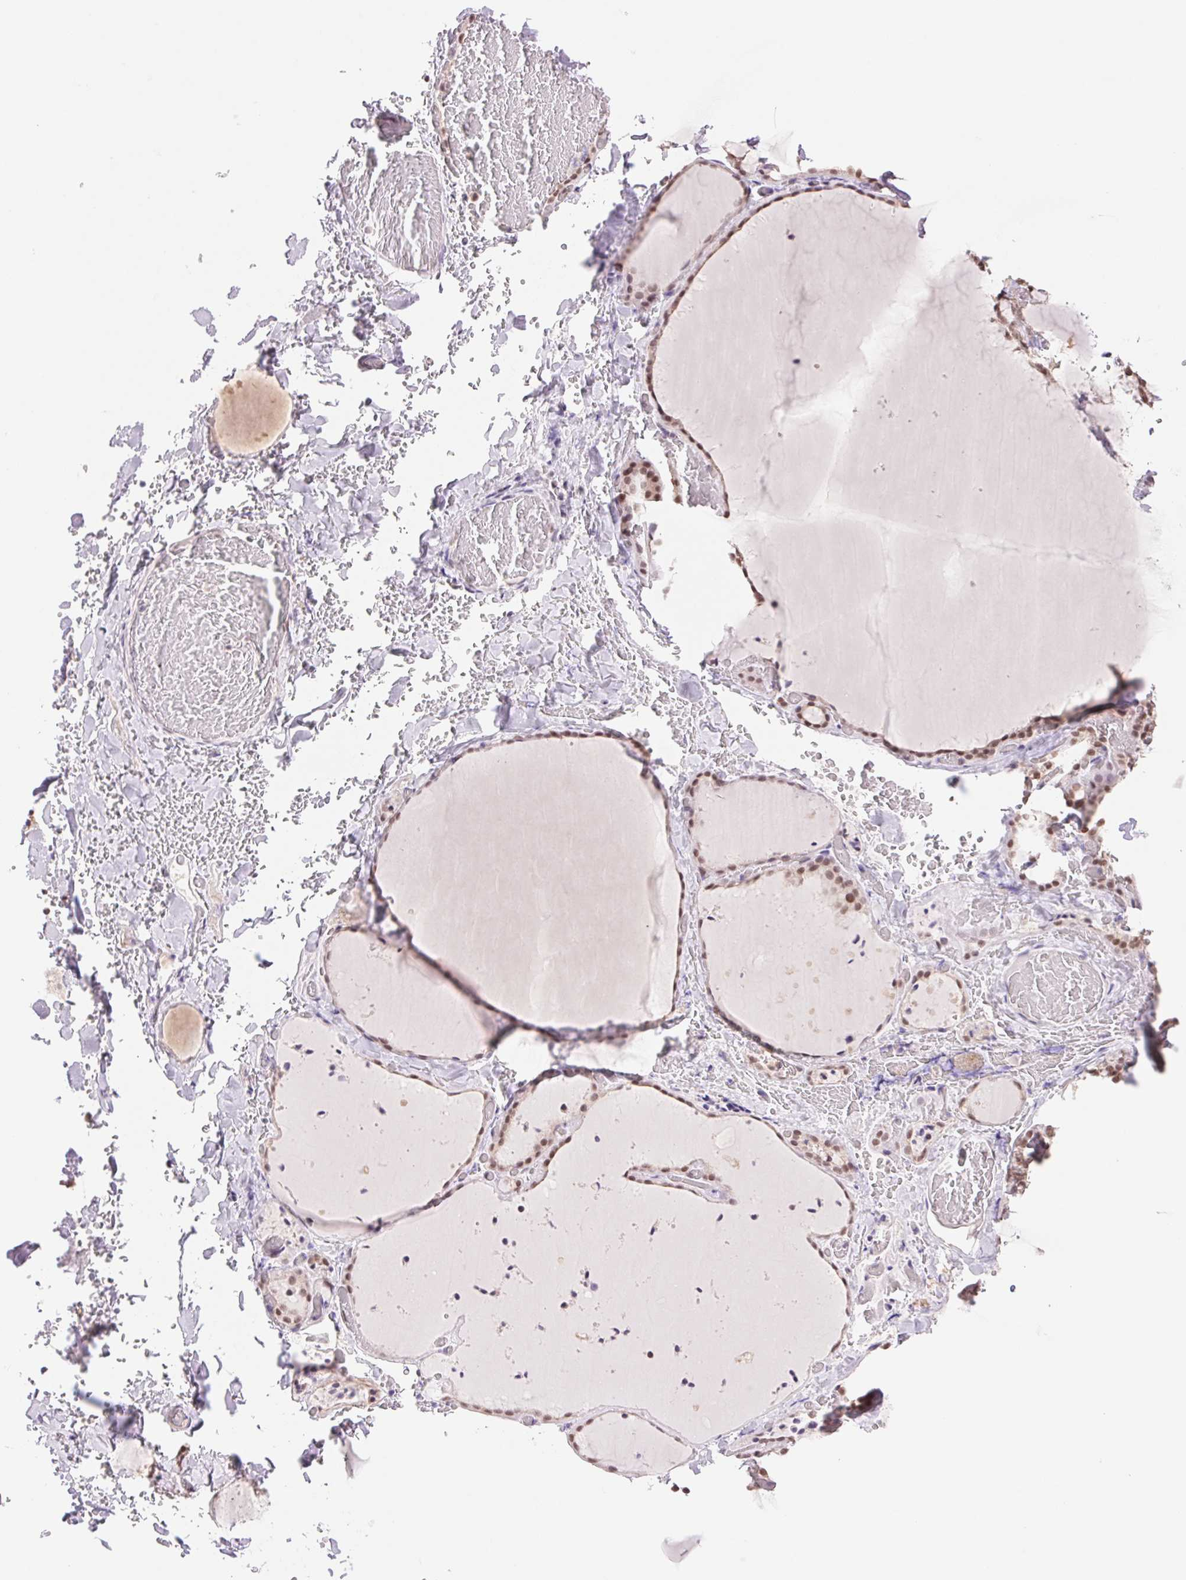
{"staining": {"intensity": "moderate", "quantity": "25%-75%", "location": "nuclear"}, "tissue": "thyroid gland", "cell_type": "Glandular cells", "image_type": "normal", "snomed": [{"axis": "morphology", "description": "Normal tissue, NOS"}, {"axis": "topography", "description": "Thyroid gland"}], "caption": "The image displays immunohistochemical staining of normal thyroid gland. There is moderate nuclear expression is identified in about 25%-75% of glandular cells. (Brightfield microscopy of DAB IHC at high magnification).", "gene": "RPRD1B", "patient": {"sex": "female", "age": 36}}